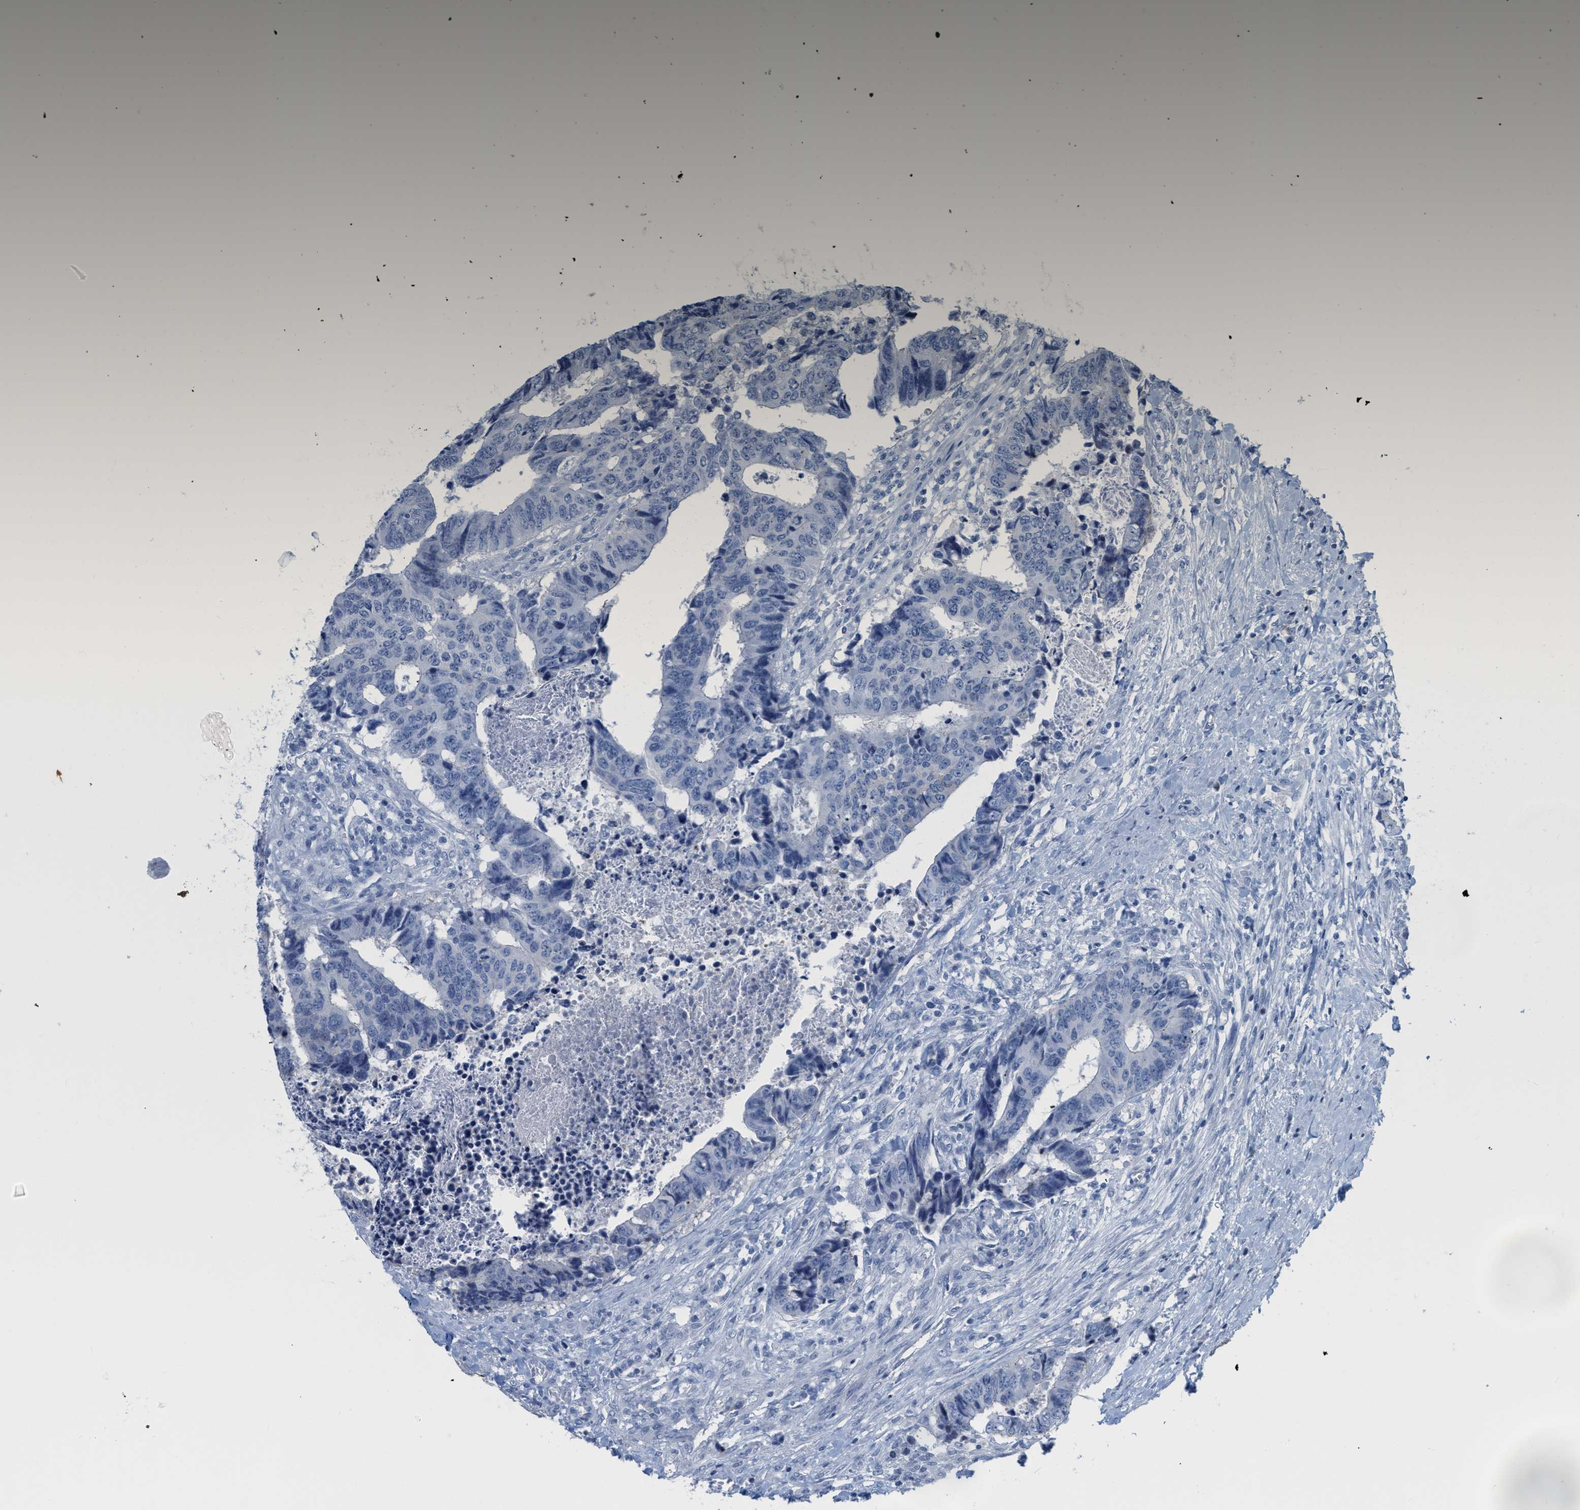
{"staining": {"intensity": "negative", "quantity": "none", "location": "none"}, "tissue": "colorectal cancer", "cell_type": "Tumor cells", "image_type": "cancer", "snomed": [{"axis": "morphology", "description": "Adenocarcinoma, NOS"}, {"axis": "topography", "description": "Rectum"}], "caption": "A photomicrograph of colorectal cancer stained for a protein exhibits no brown staining in tumor cells.", "gene": "CRYM", "patient": {"sex": "male", "age": 84}}